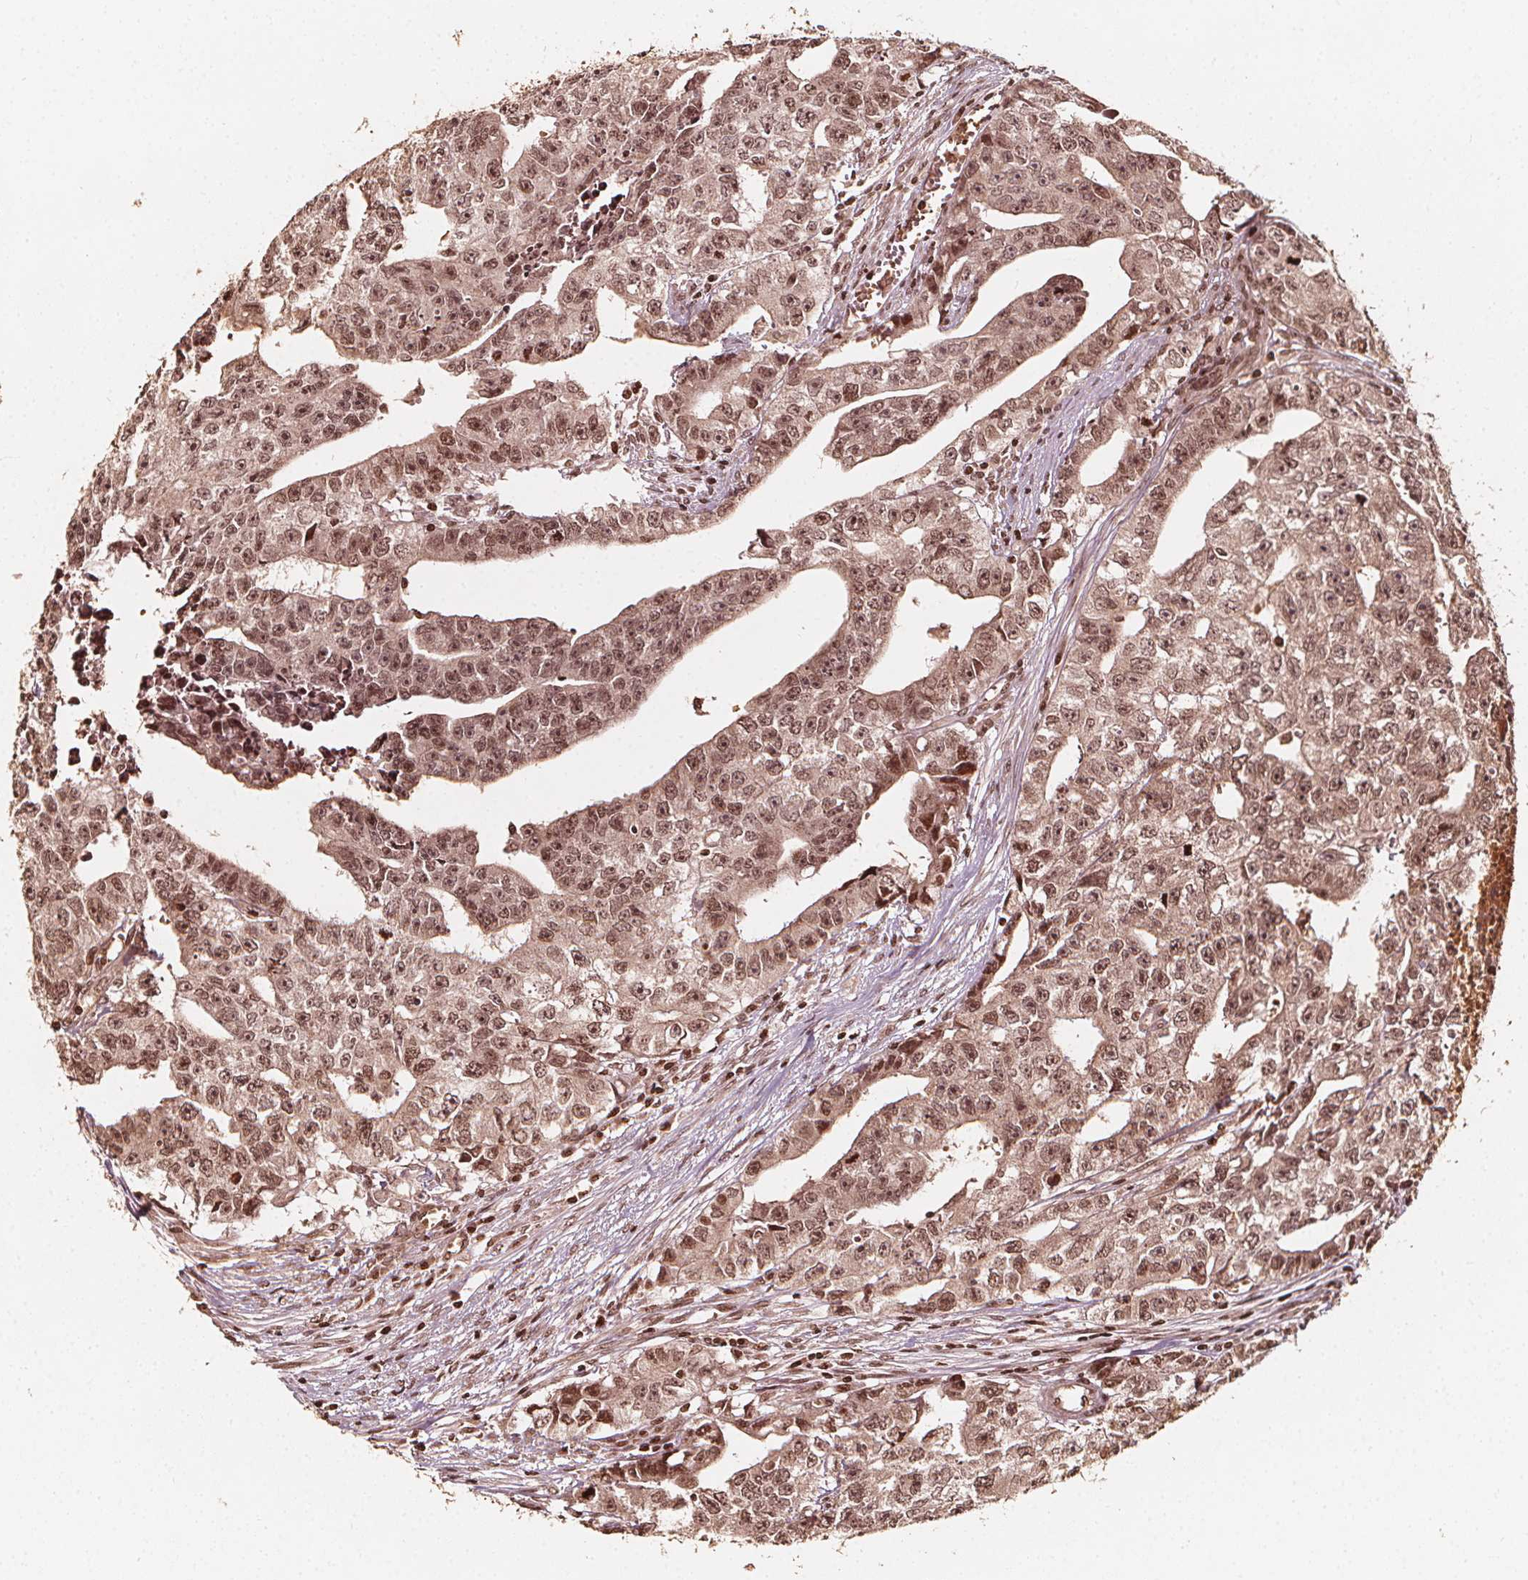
{"staining": {"intensity": "moderate", "quantity": ">75%", "location": "nuclear"}, "tissue": "testis cancer", "cell_type": "Tumor cells", "image_type": "cancer", "snomed": [{"axis": "morphology", "description": "Carcinoma, Embryonal, NOS"}, {"axis": "morphology", "description": "Teratoma, malignant, NOS"}, {"axis": "topography", "description": "Testis"}], "caption": "A brown stain labels moderate nuclear expression of a protein in testis cancer (embryonal carcinoma) tumor cells.", "gene": "H3C14", "patient": {"sex": "male", "age": 24}}